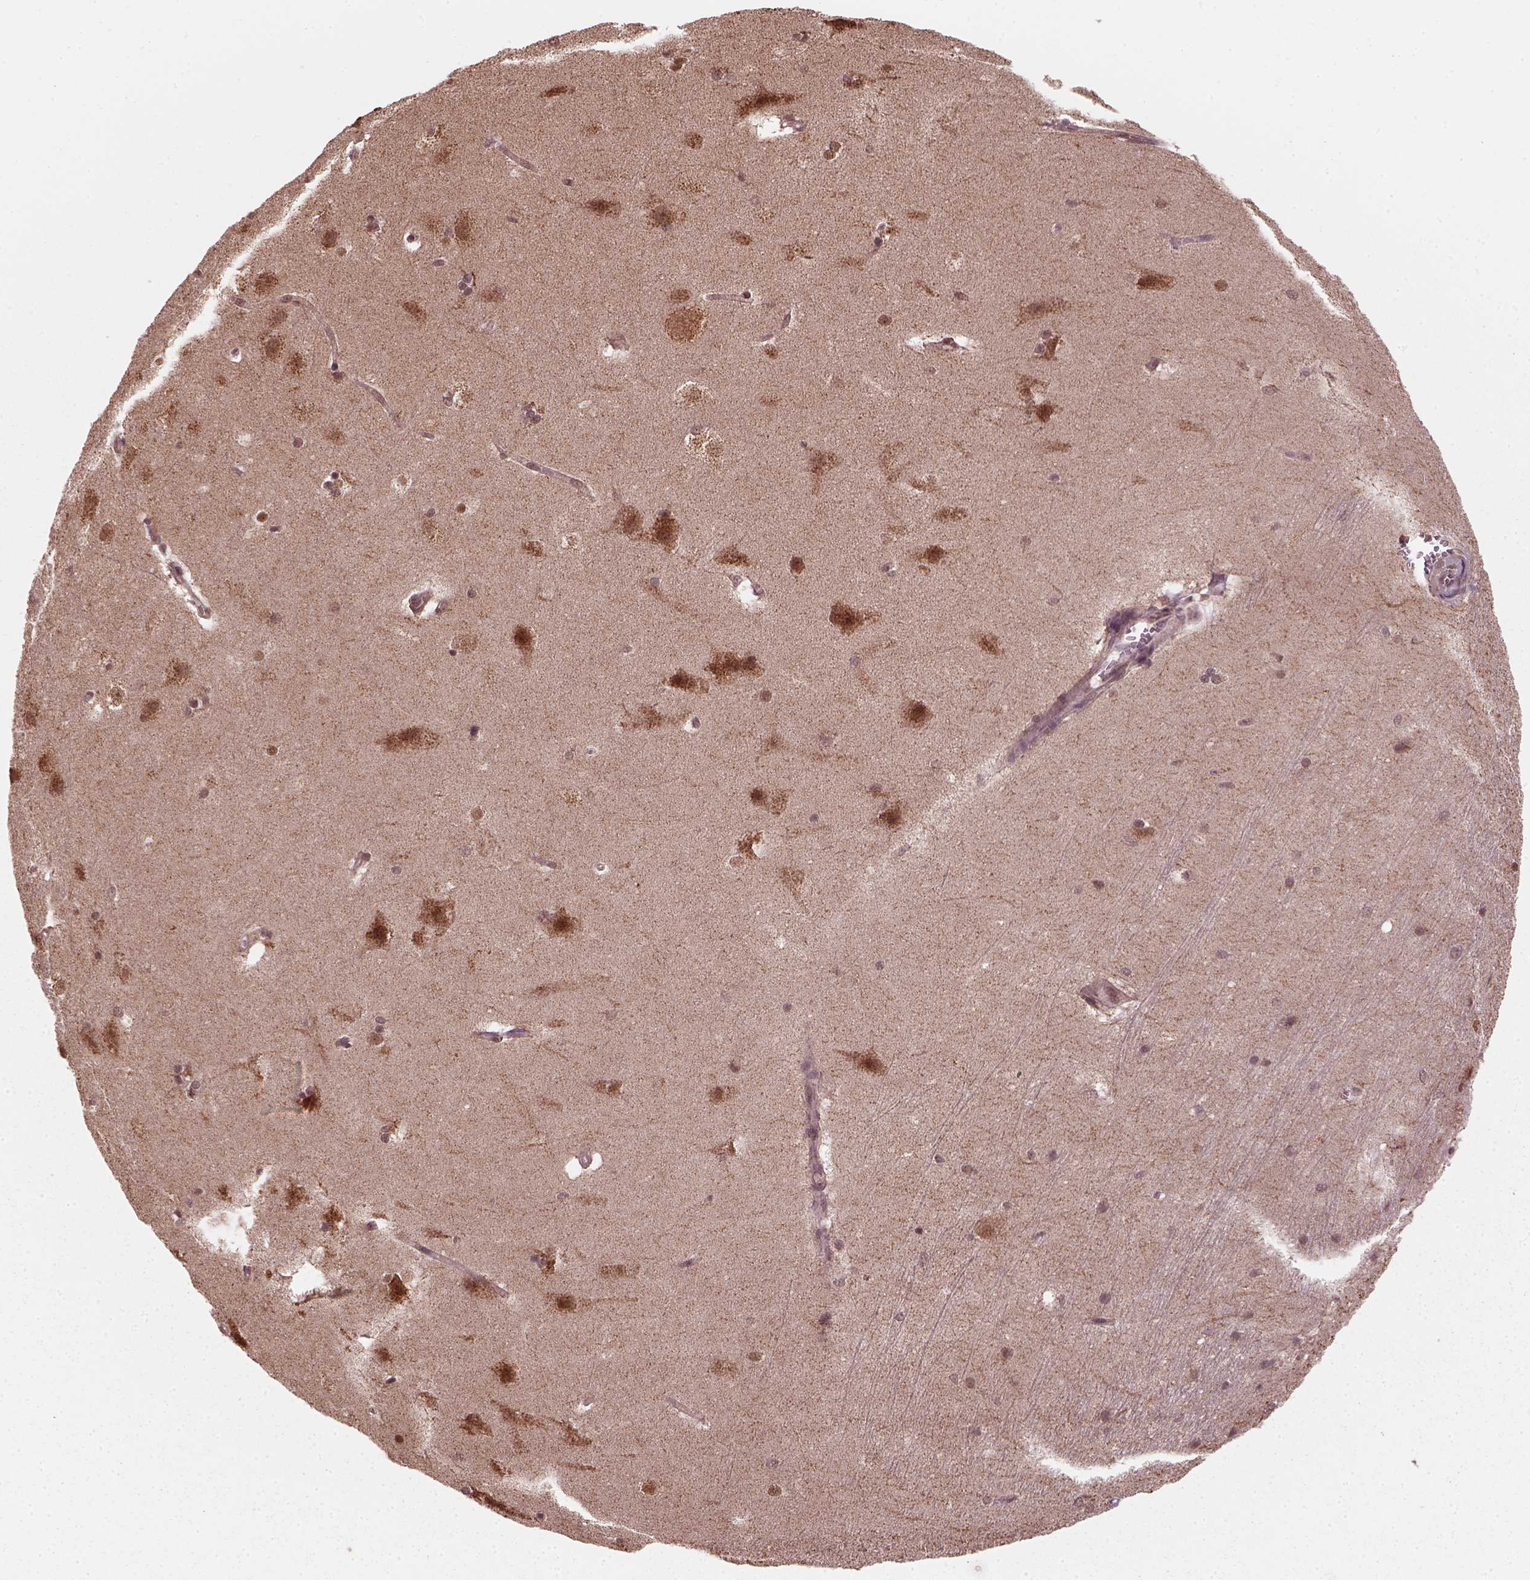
{"staining": {"intensity": "moderate", "quantity": "<25%", "location": "cytoplasmic/membranous,nuclear"}, "tissue": "hippocampus", "cell_type": "Glial cells", "image_type": "normal", "snomed": [{"axis": "morphology", "description": "Normal tissue, NOS"}, {"axis": "topography", "description": "Cerebral cortex"}, {"axis": "topography", "description": "Hippocampus"}], "caption": "This micrograph reveals immunohistochemistry staining of benign human hippocampus, with low moderate cytoplasmic/membranous,nuclear staining in about <25% of glial cells.", "gene": "NUDT9", "patient": {"sex": "female", "age": 19}}